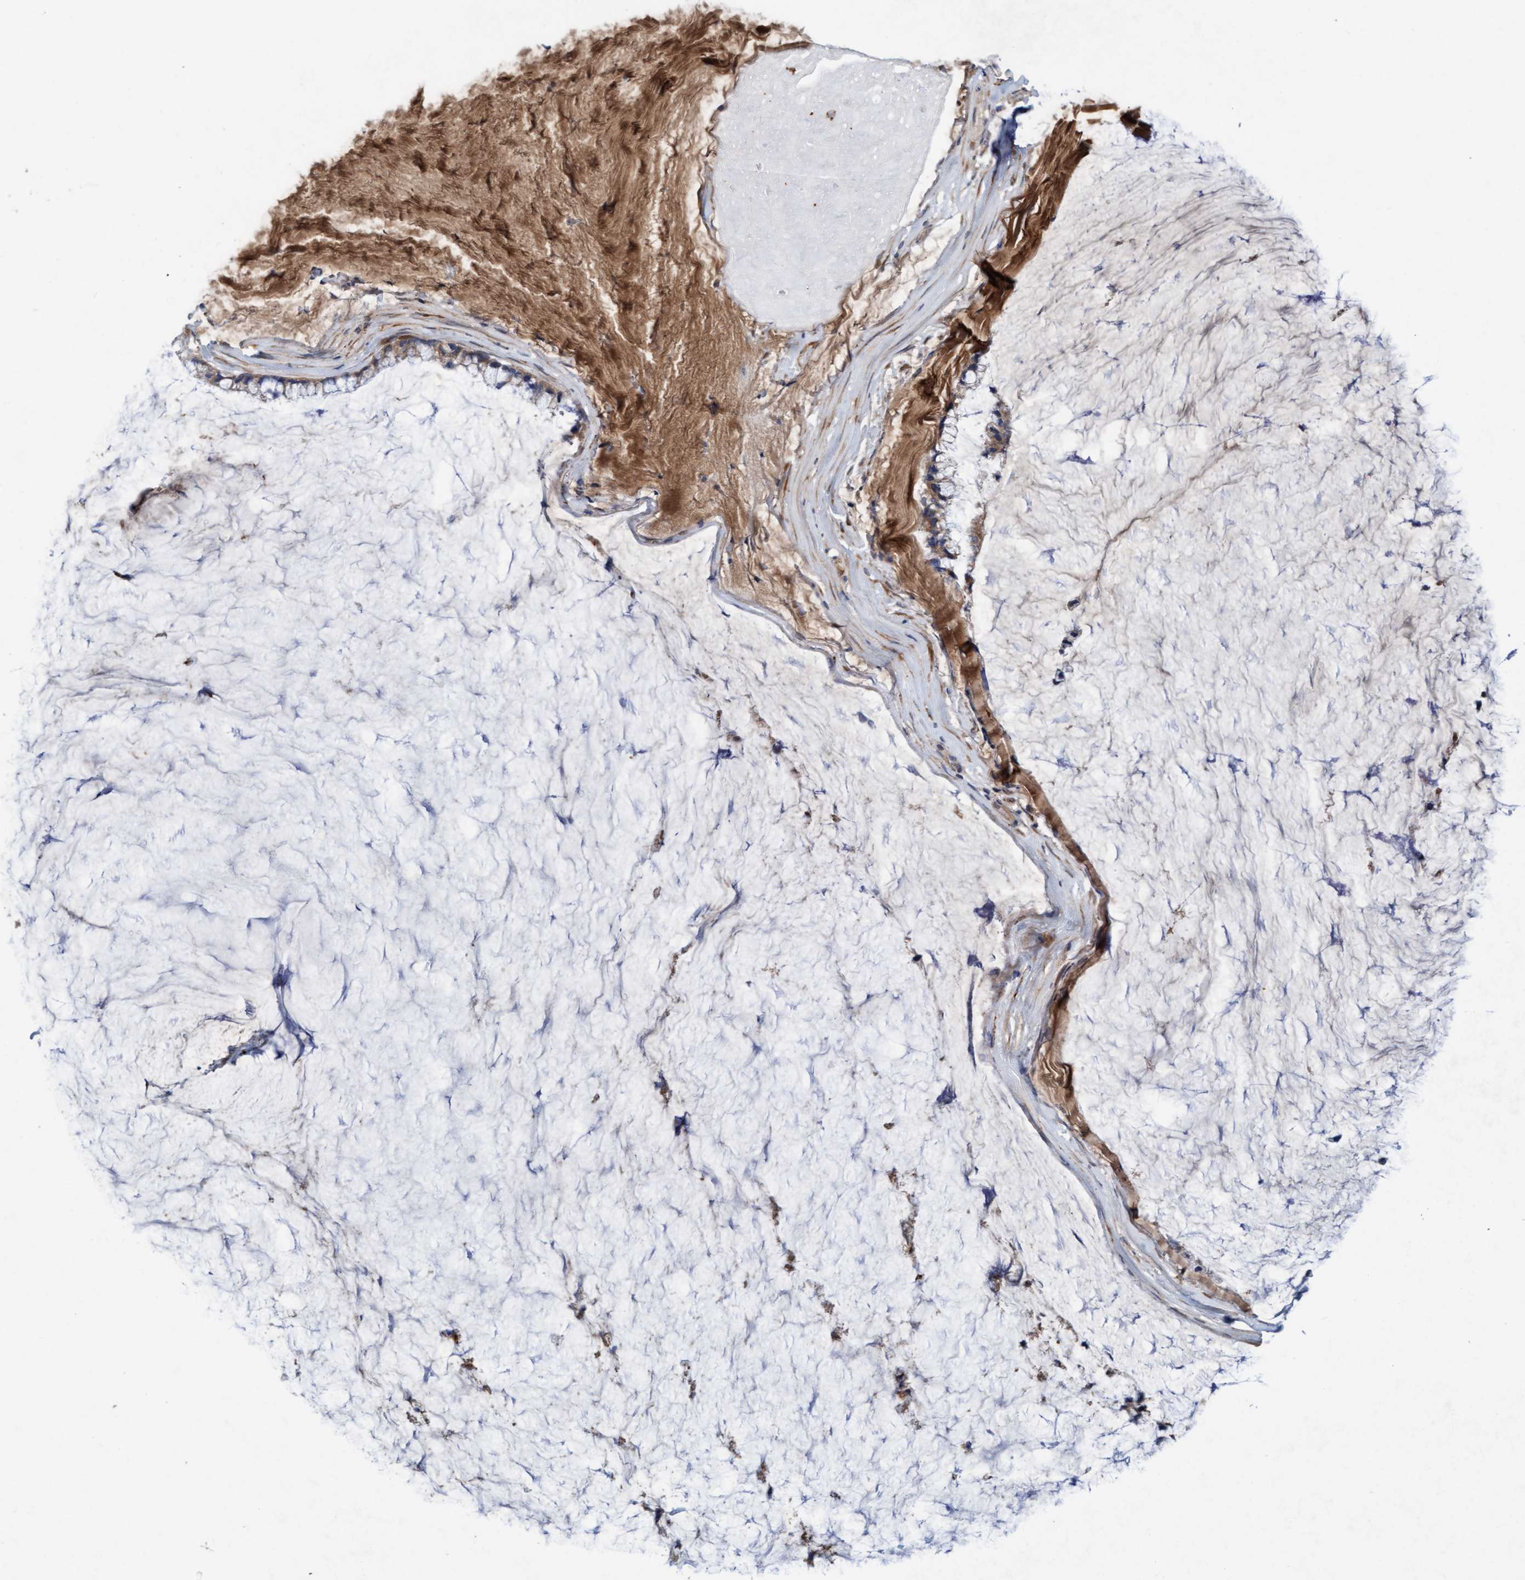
{"staining": {"intensity": "weak", "quantity": "<25%", "location": "cytoplasmic/membranous"}, "tissue": "ovarian cancer", "cell_type": "Tumor cells", "image_type": "cancer", "snomed": [{"axis": "morphology", "description": "Cystadenocarcinoma, mucinous, NOS"}, {"axis": "topography", "description": "Ovary"}], "caption": "Immunohistochemical staining of human ovarian cancer (mucinous cystadenocarcinoma) shows no significant staining in tumor cells.", "gene": "DDHD2", "patient": {"sex": "female", "age": 39}}